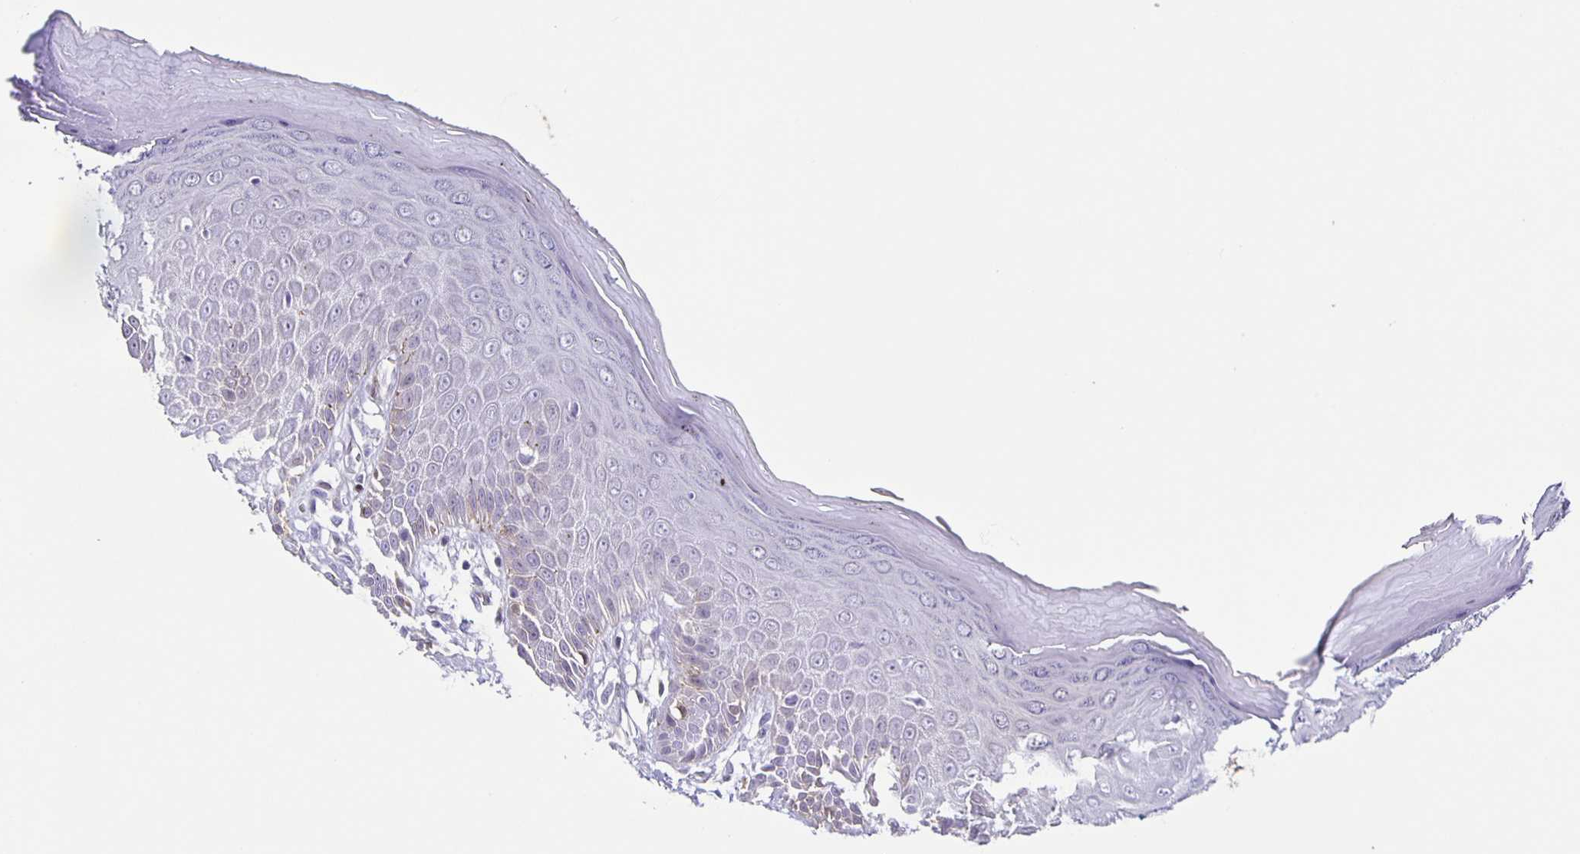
{"staining": {"intensity": "moderate", "quantity": "<25%", "location": "cytoplasmic/membranous"}, "tissue": "skin", "cell_type": "Epidermal cells", "image_type": "normal", "snomed": [{"axis": "morphology", "description": "Normal tissue, NOS"}, {"axis": "topography", "description": "Anal"}, {"axis": "topography", "description": "Peripheral nerve tissue"}], "caption": "A high-resolution histopathology image shows IHC staining of benign skin, which shows moderate cytoplasmic/membranous positivity in approximately <25% of epidermal cells.", "gene": "TPPP", "patient": {"sex": "male", "age": 78}}